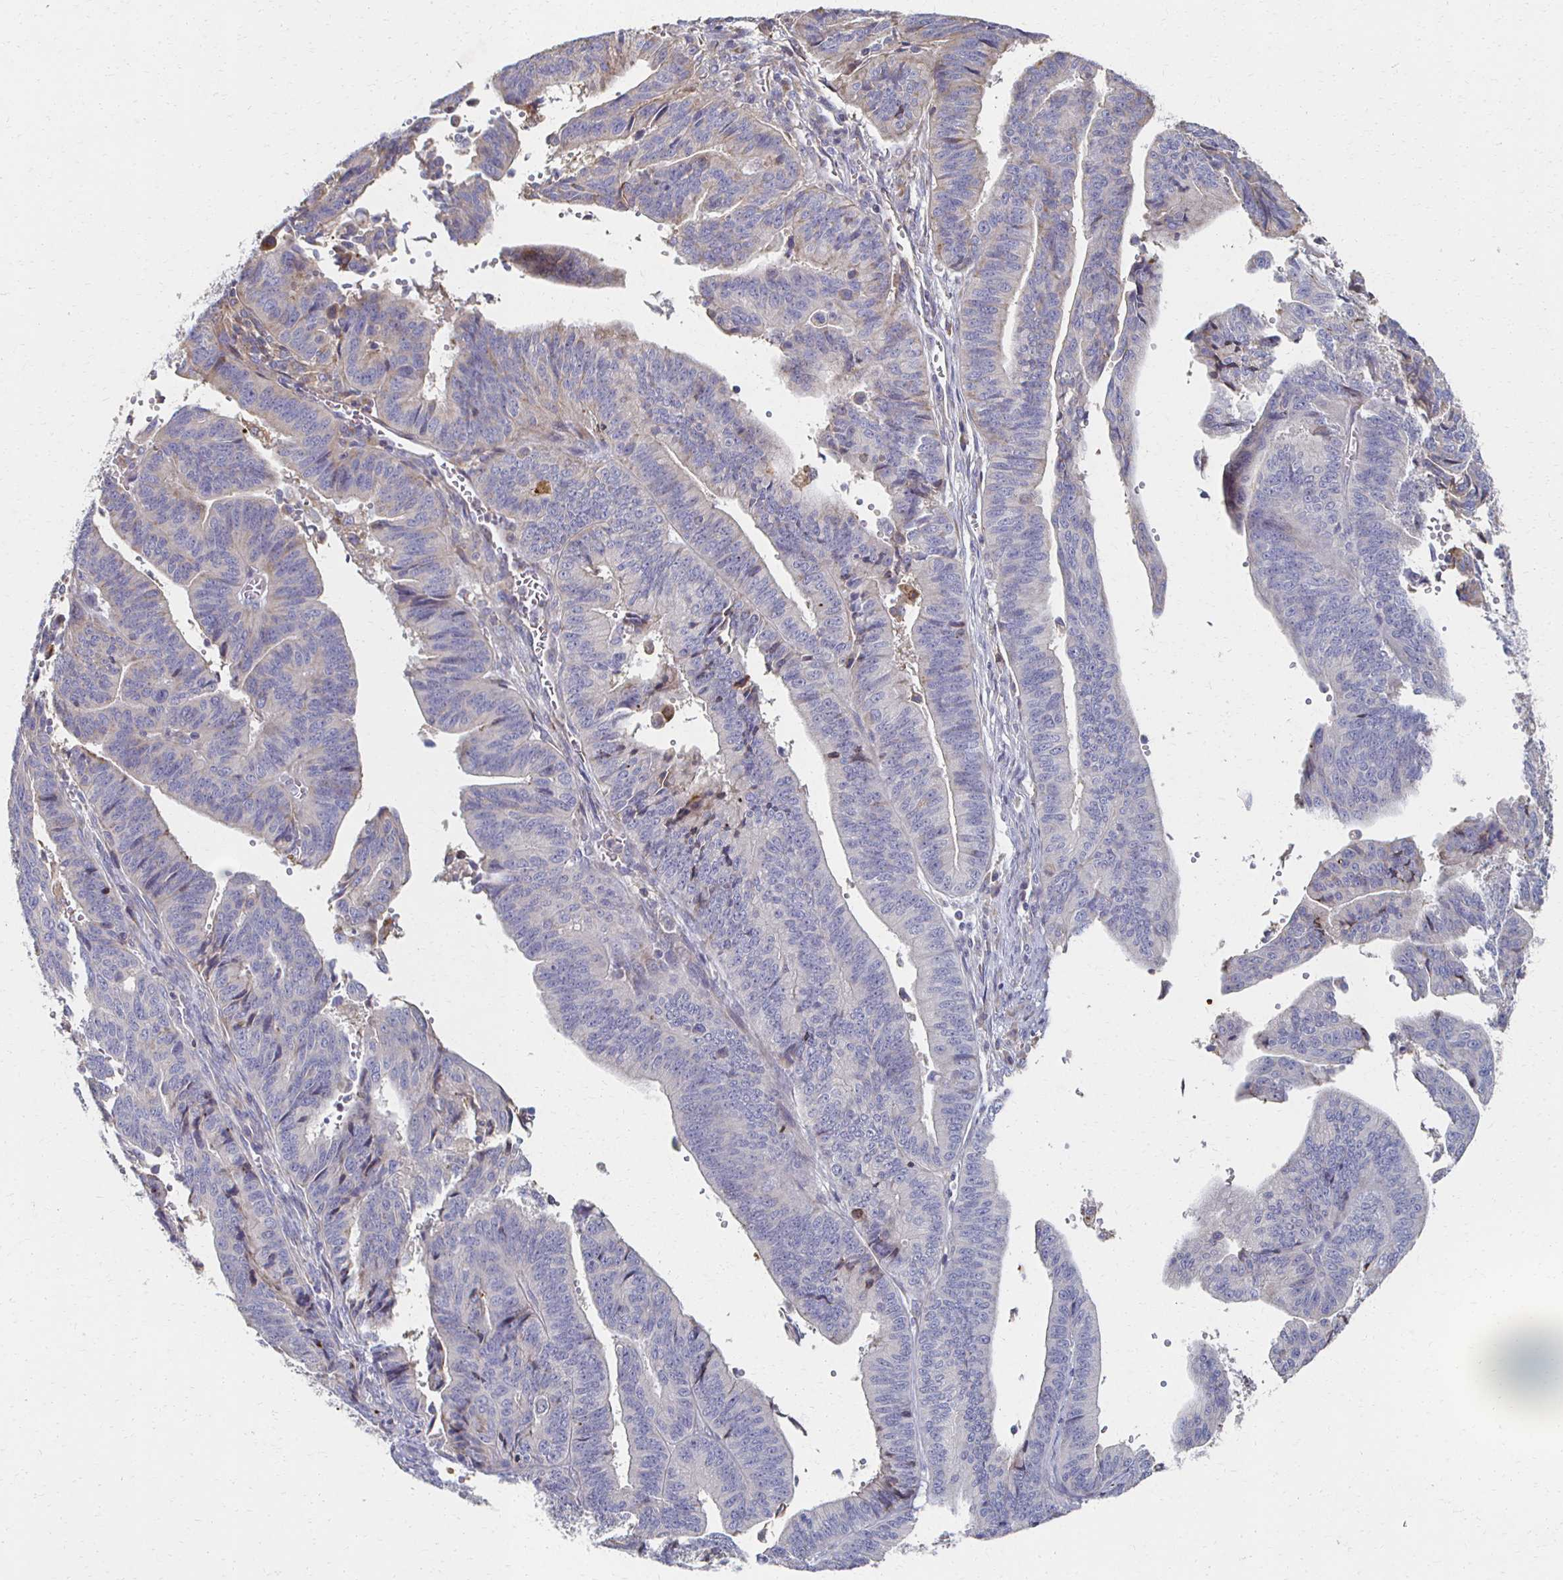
{"staining": {"intensity": "weak", "quantity": "<25%", "location": "cytoplasmic/membranous"}, "tissue": "endometrial cancer", "cell_type": "Tumor cells", "image_type": "cancer", "snomed": [{"axis": "morphology", "description": "Adenocarcinoma, NOS"}, {"axis": "topography", "description": "Endometrium"}], "caption": "A histopathology image of human endometrial adenocarcinoma is negative for staining in tumor cells.", "gene": "CX3CR1", "patient": {"sex": "female", "age": 65}}